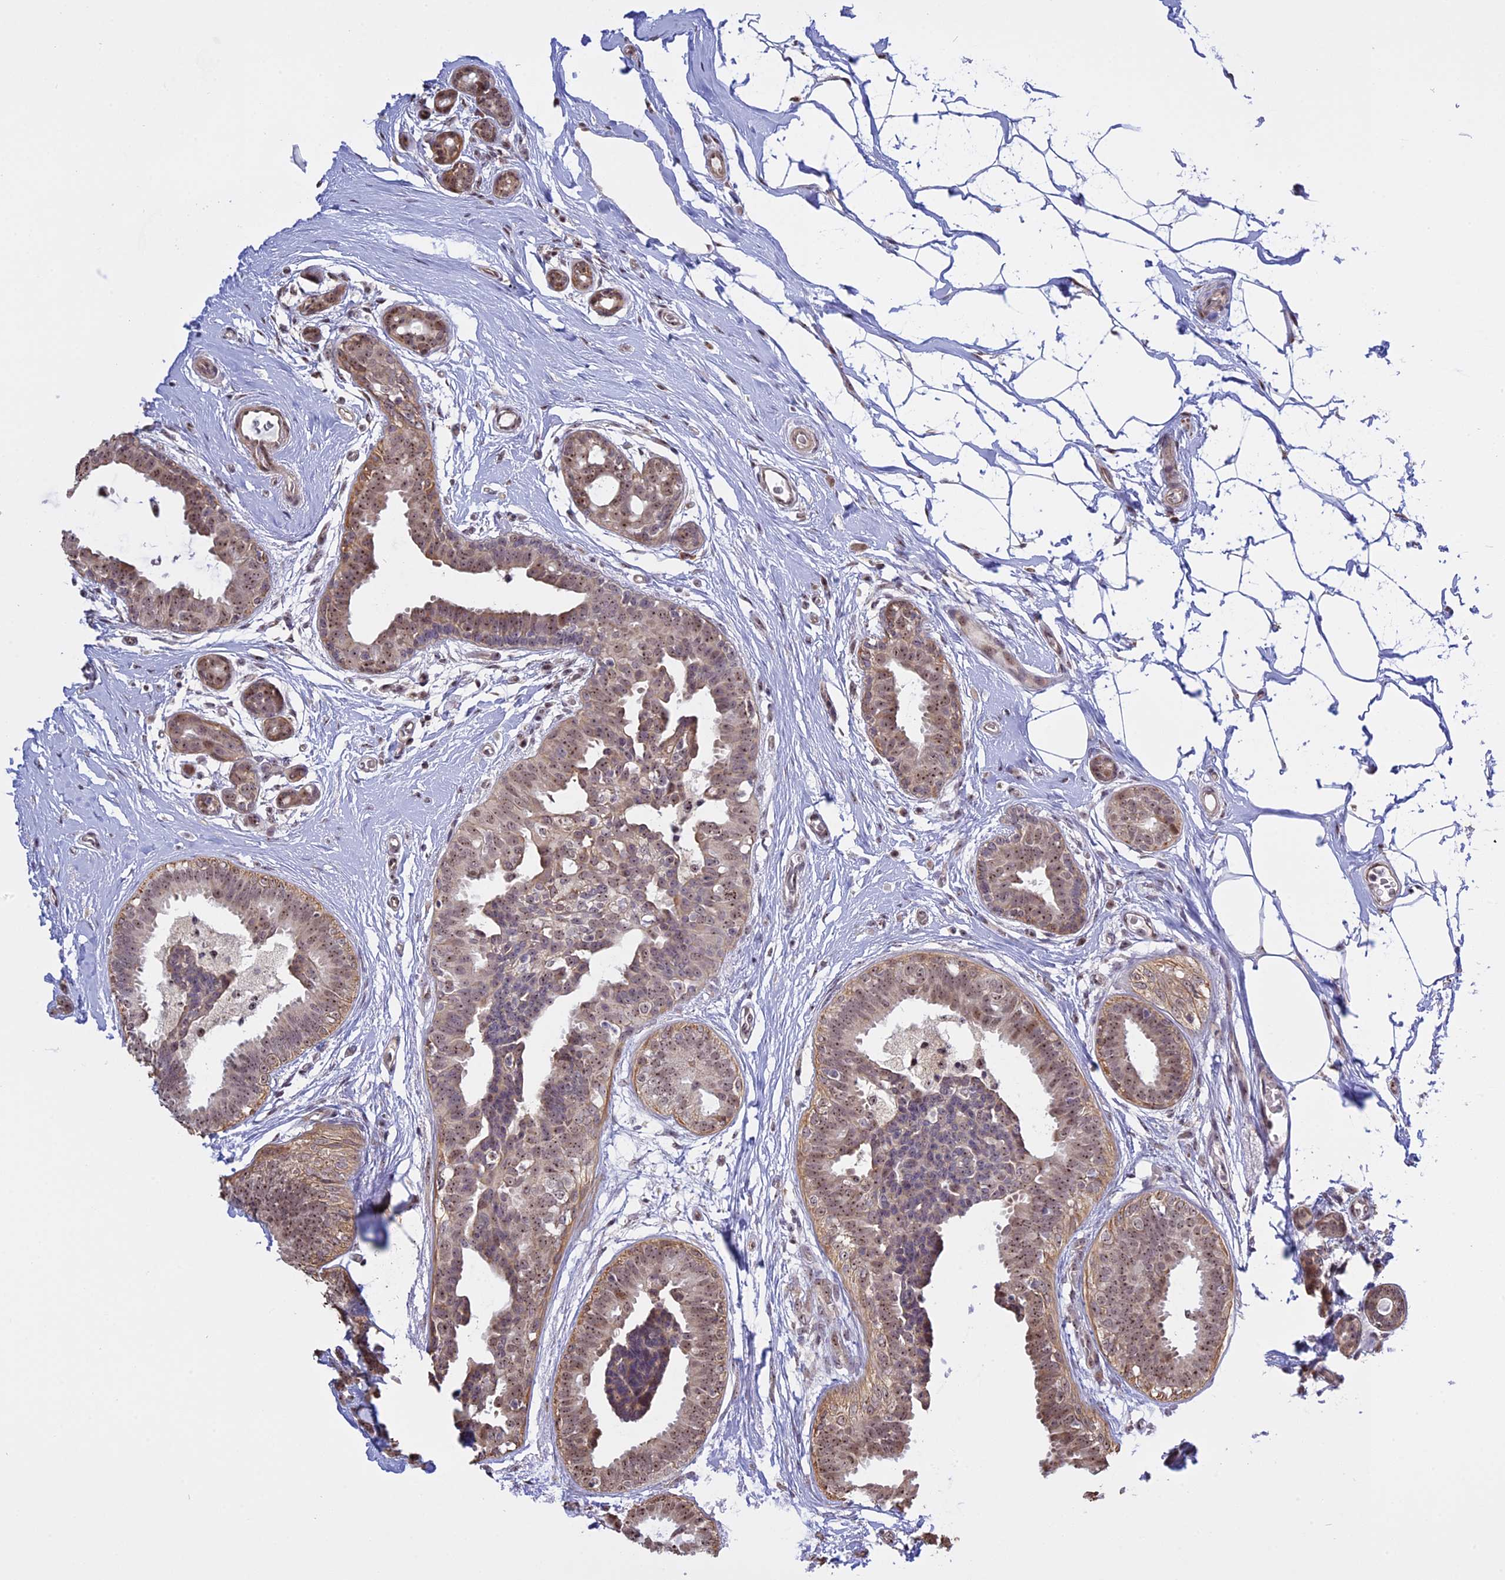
{"staining": {"intensity": "weak", "quantity": ">75%", "location": "nuclear"}, "tissue": "breast cancer", "cell_type": "Tumor cells", "image_type": "cancer", "snomed": [{"axis": "morphology", "description": "Lobular carcinoma"}, {"axis": "topography", "description": "Breast"}], "caption": "Immunohistochemical staining of breast cancer demonstrates low levels of weak nuclear expression in about >75% of tumor cells. The protein is shown in brown color, while the nuclei are stained blue.", "gene": "MGA", "patient": {"sex": "female", "age": 58}}